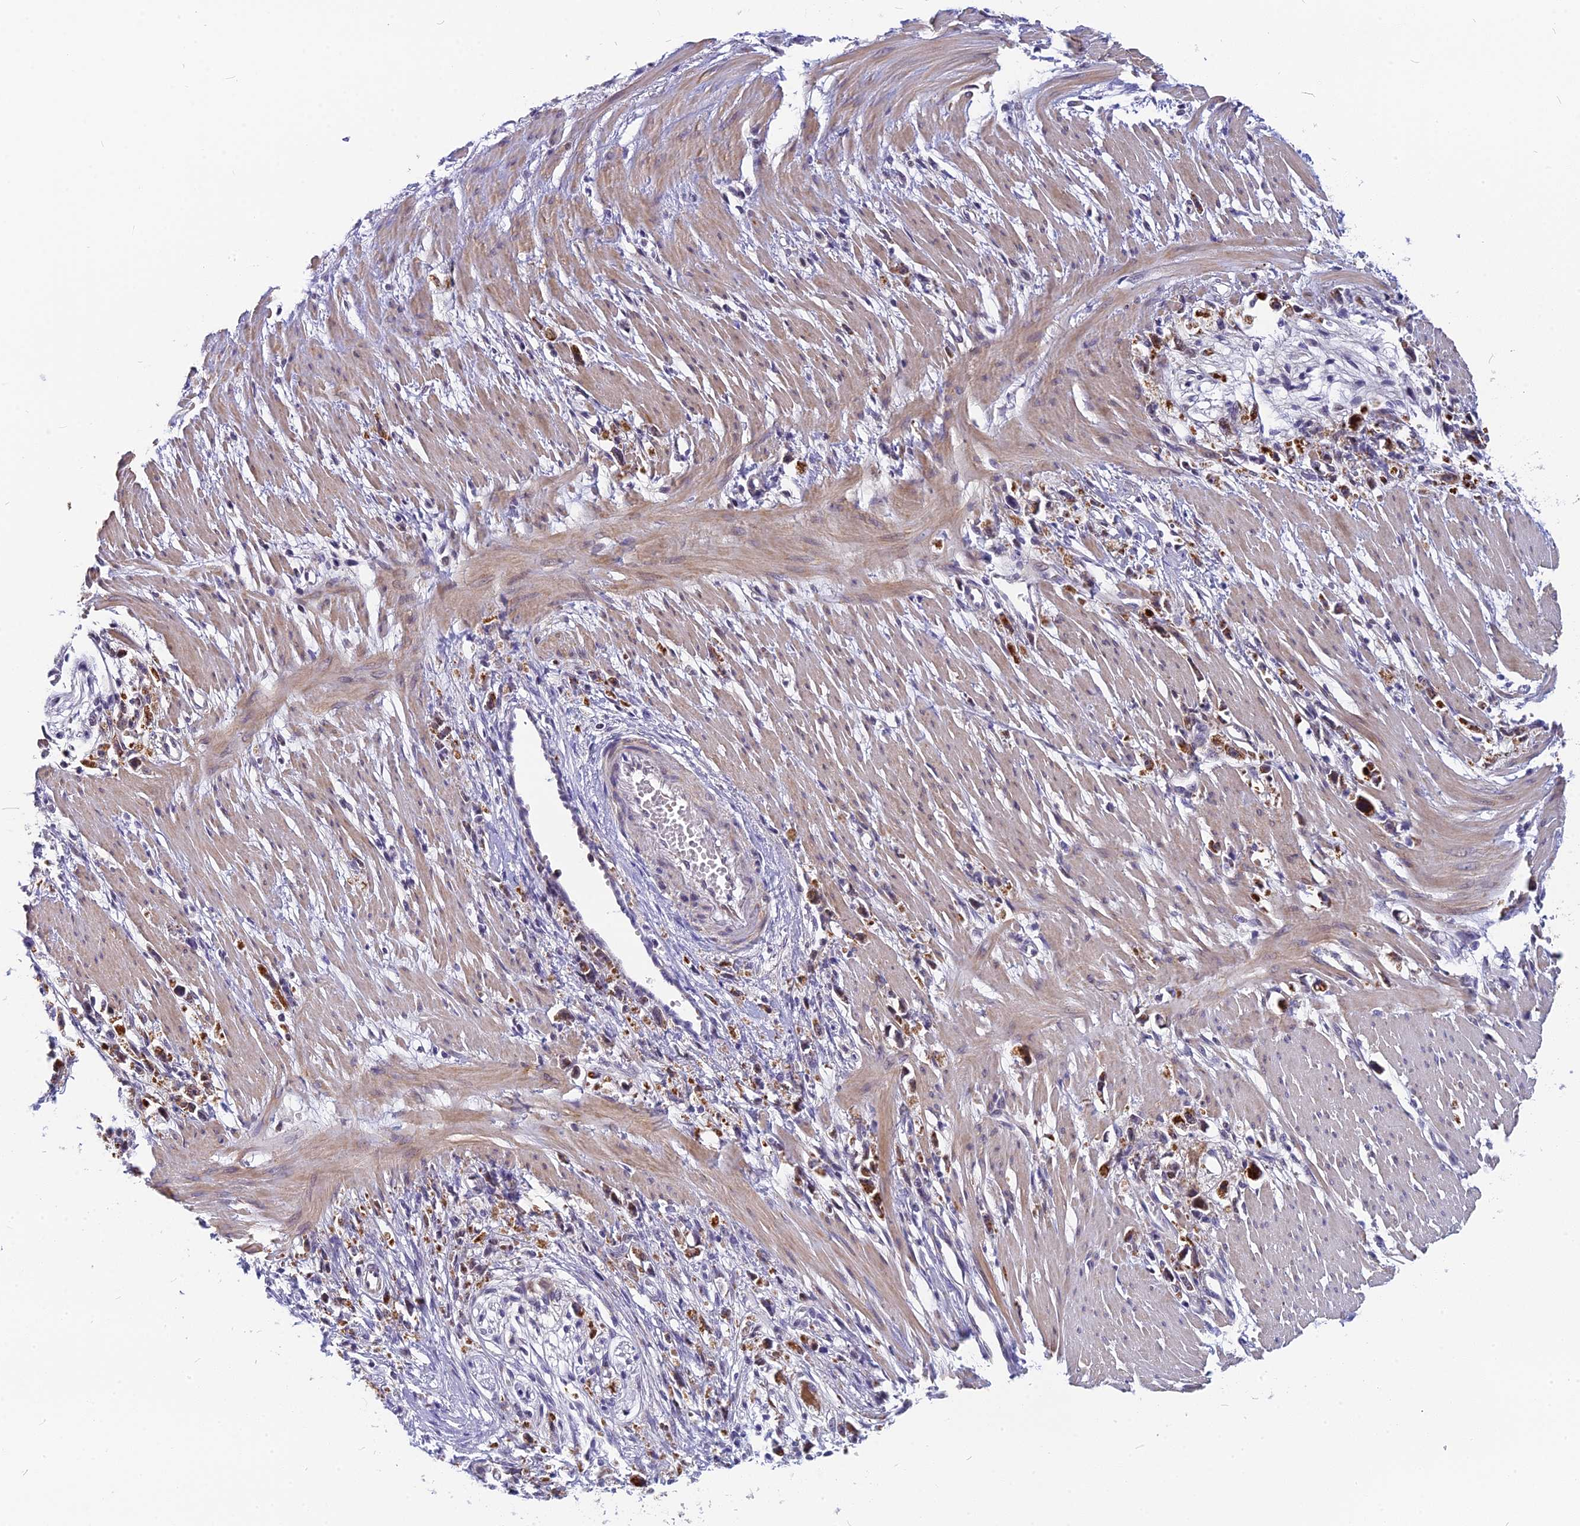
{"staining": {"intensity": "strong", "quantity": "25%-75%", "location": "cytoplasmic/membranous"}, "tissue": "stomach cancer", "cell_type": "Tumor cells", "image_type": "cancer", "snomed": [{"axis": "morphology", "description": "Adenocarcinoma, NOS"}, {"axis": "topography", "description": "Stomach"}], "caption": "DAB immunohistochemical staining of adenocarcinoma (stomach) exhibits strong cytoplasmic/membranous protein positivity in about 25%-75% of tumor cells. (Stains: DAB (3,3'-diaminobenzidine) in brown, nuclei in blue, Microscopy: brightfield microscopy at high magnification).", "gene": "CMC1", "patient": {"sex": "female", "age": 59}}